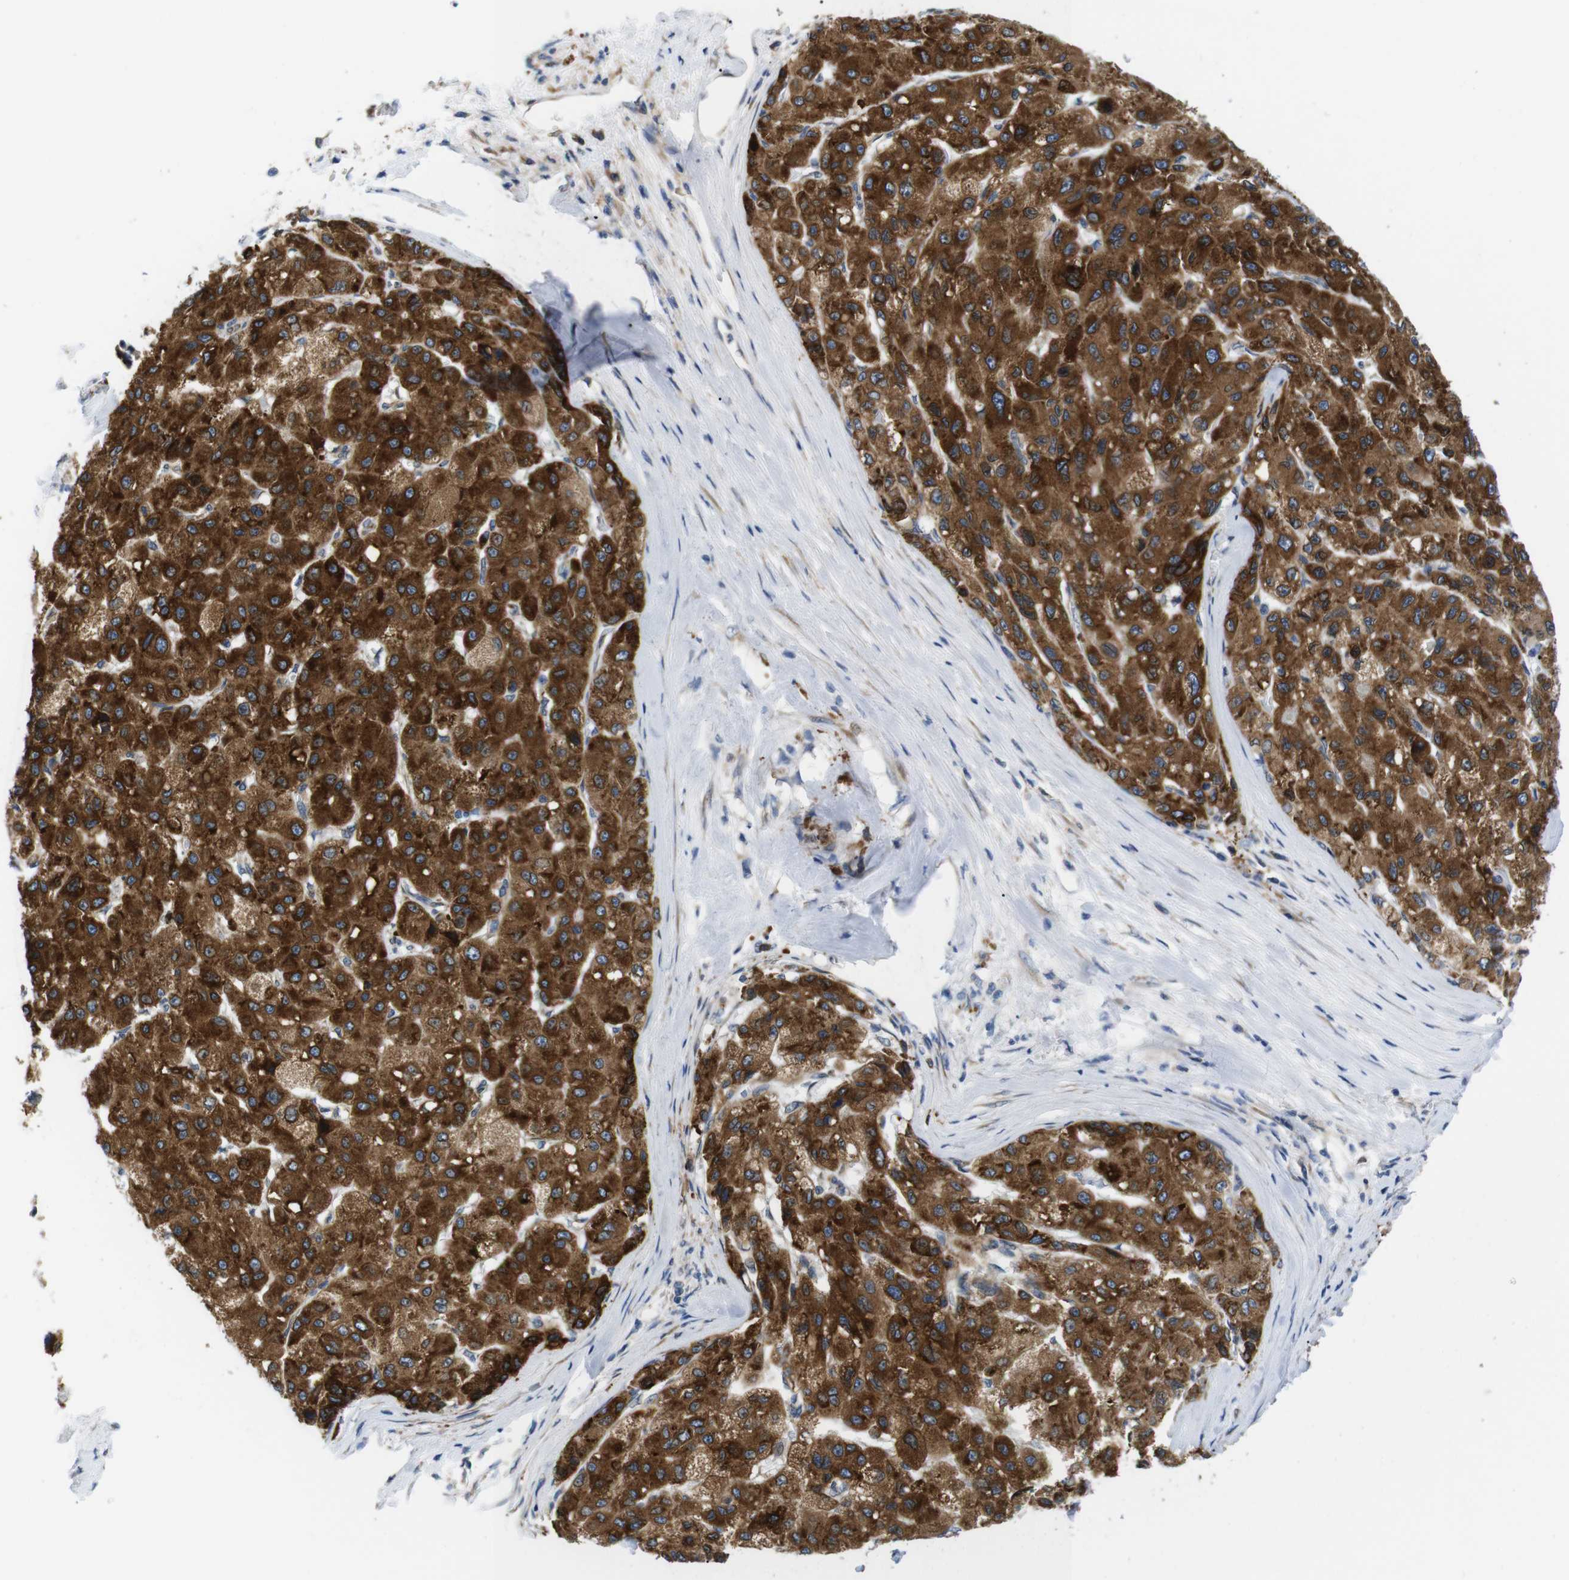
{"staining": {"intensity": "strong", "quantity": ">75%", "location": "cytoplasmic/membranous"}, "tissue": "liver cancer", "cell_type": "Tumor cells", "image_type": "cancer", "snomed": [{"axis": "morphology", "description": "Carcinoma, Hepatocellular, NOS"}, {"axis": "topography", "description": "Liver"}], "caption": "The immunohistochemical stain labels strong cytoplasmic/membranous positivity in tumor cells of liver hepatocellular carcinoma tissue.", "gene": "HACD3", "patient": {"sex": "male", "age": 80}}